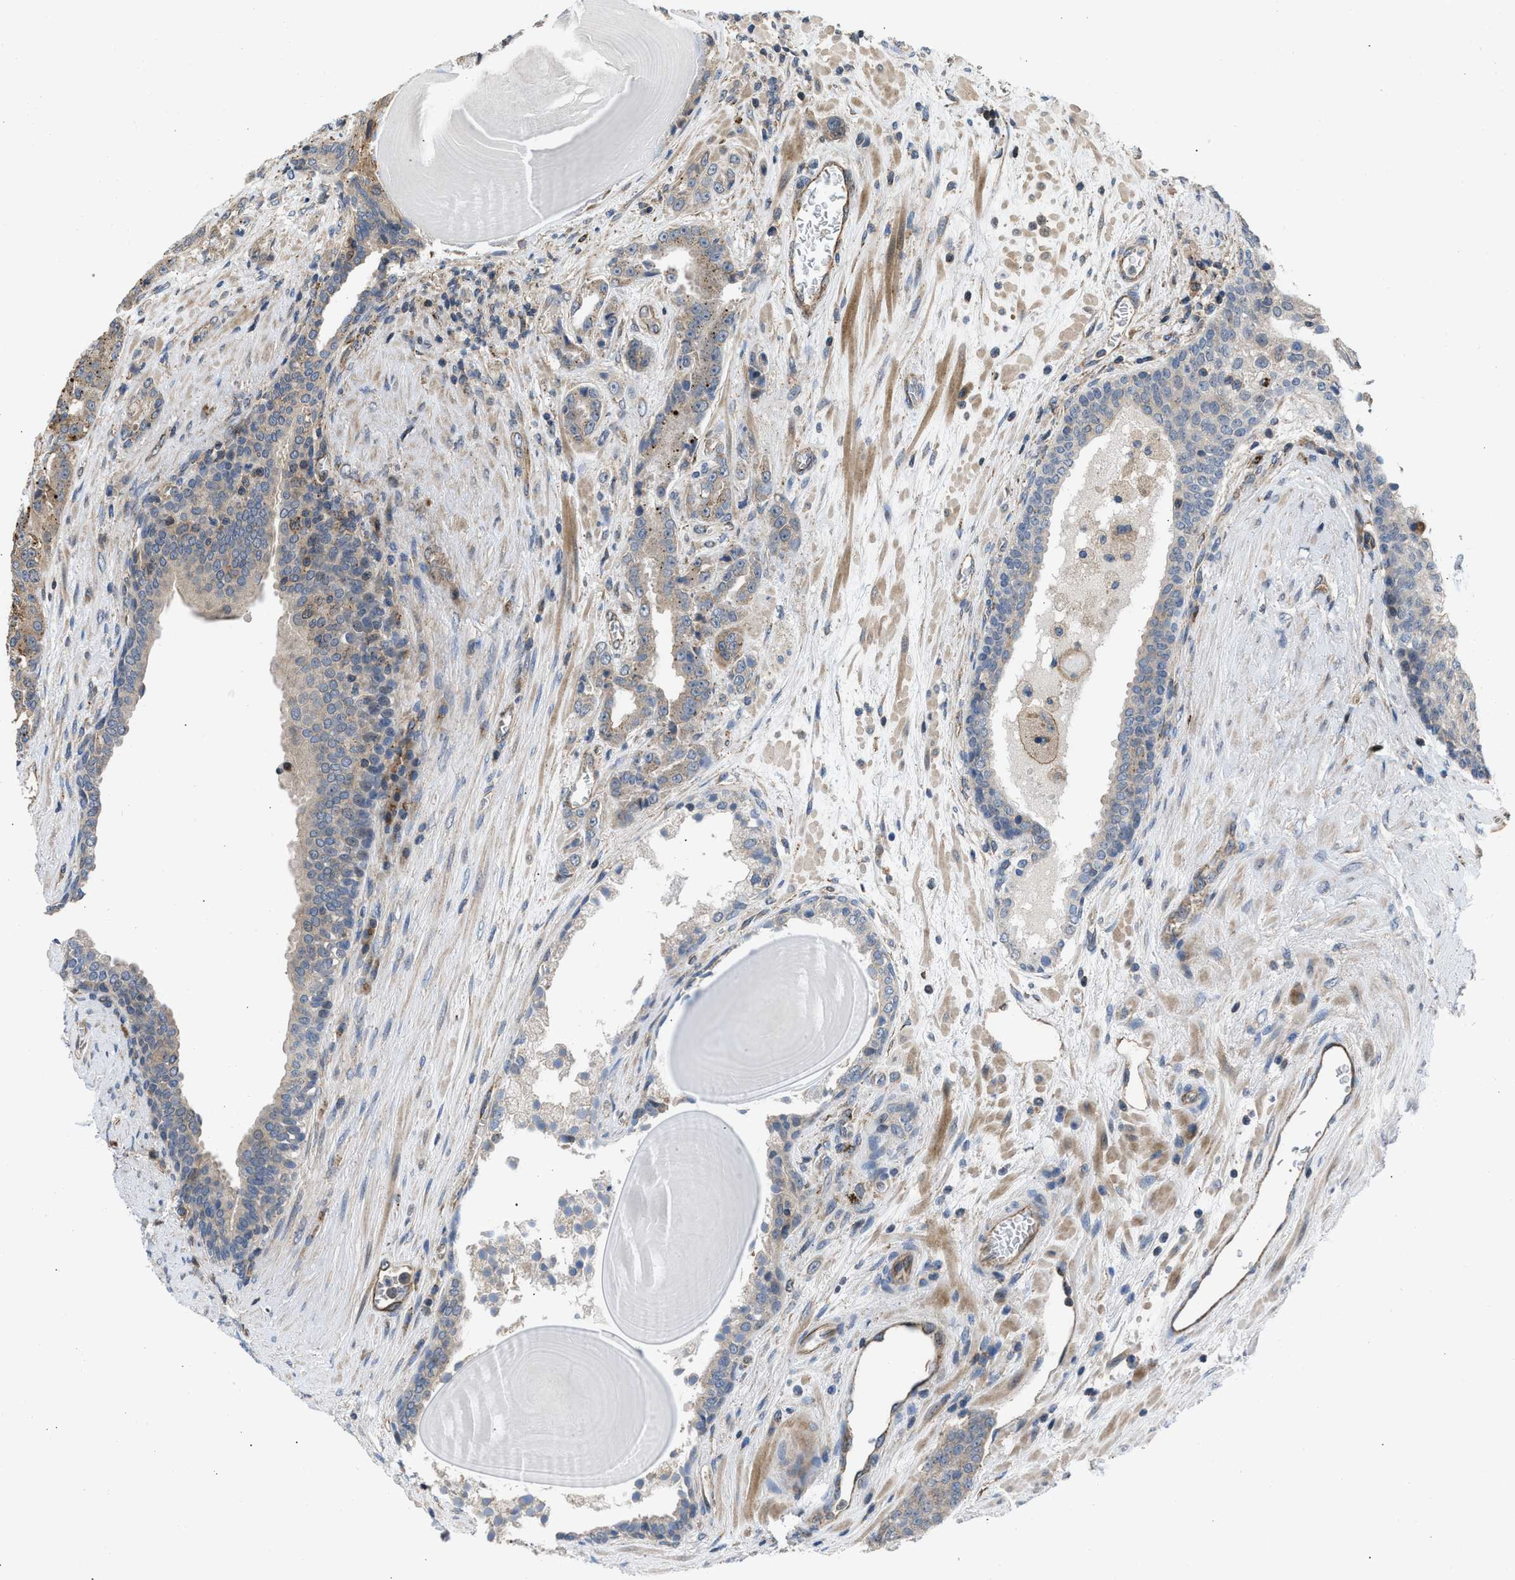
{"staining": {"intensity": "moderate", "quantity": "<25%", "location": "cytoplasmic/membranous"}, "tissue": "prostate cancer", "cell_type": "Tumor cells", "image_type": "cancer", "snomed": [{"axis": "morphology", "description": "Adenocarcinoma, High grade"}, {"axis": "topography", "description": "Prostate"}], "caption": "This is a photomicrograph of immunohistochemistry staining of prostate adenocarcinoma (high-grade), which shows moderate staining in the cytoplasmic/membranous of tumor cells.", "gene": "GPATCH2L", "patient": {"sex": "male", "age": 60}}